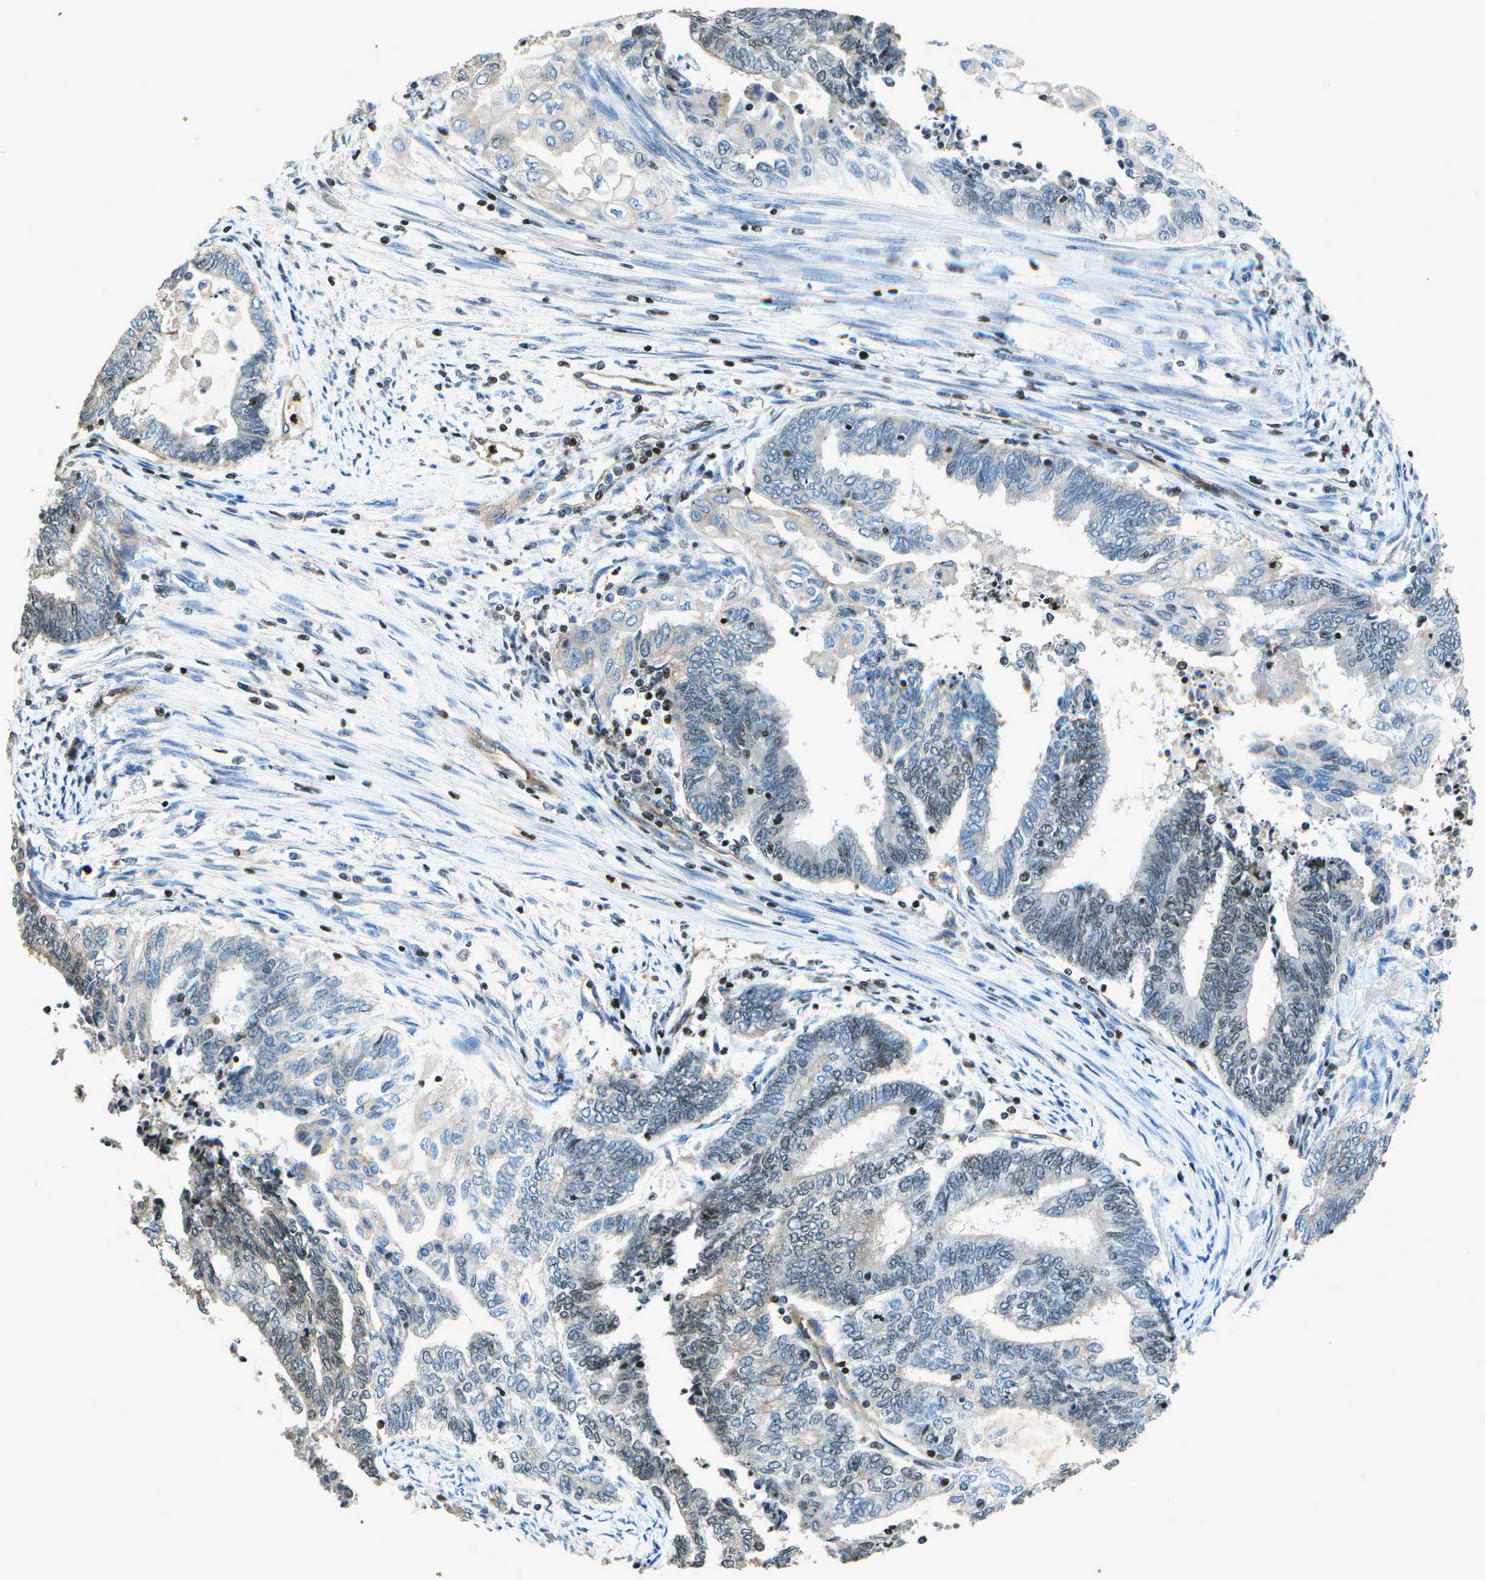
{"staining": {"intensity": "moderate", "quantity": "<25%", "location": "nuclear"}, "tissue": "endometrial cancer", "cell_type": "Tumor cells", "image_type": "cancer", "snomed": [{"axis": "morphology", "description": "Adenocarcinoma, NOS"}, {"axis": "topography", "description": "Uterus"}, {"axis": "topography", "description": "Endometrium"}], "caption": "Human adenocarcinoma (endometrial) stained with a brown dye shows moderate nuclear positive positivity in about <25% of tumor cells.", "gene": "PDLIM1", "patient": {"sex": "female", "age": 70}}